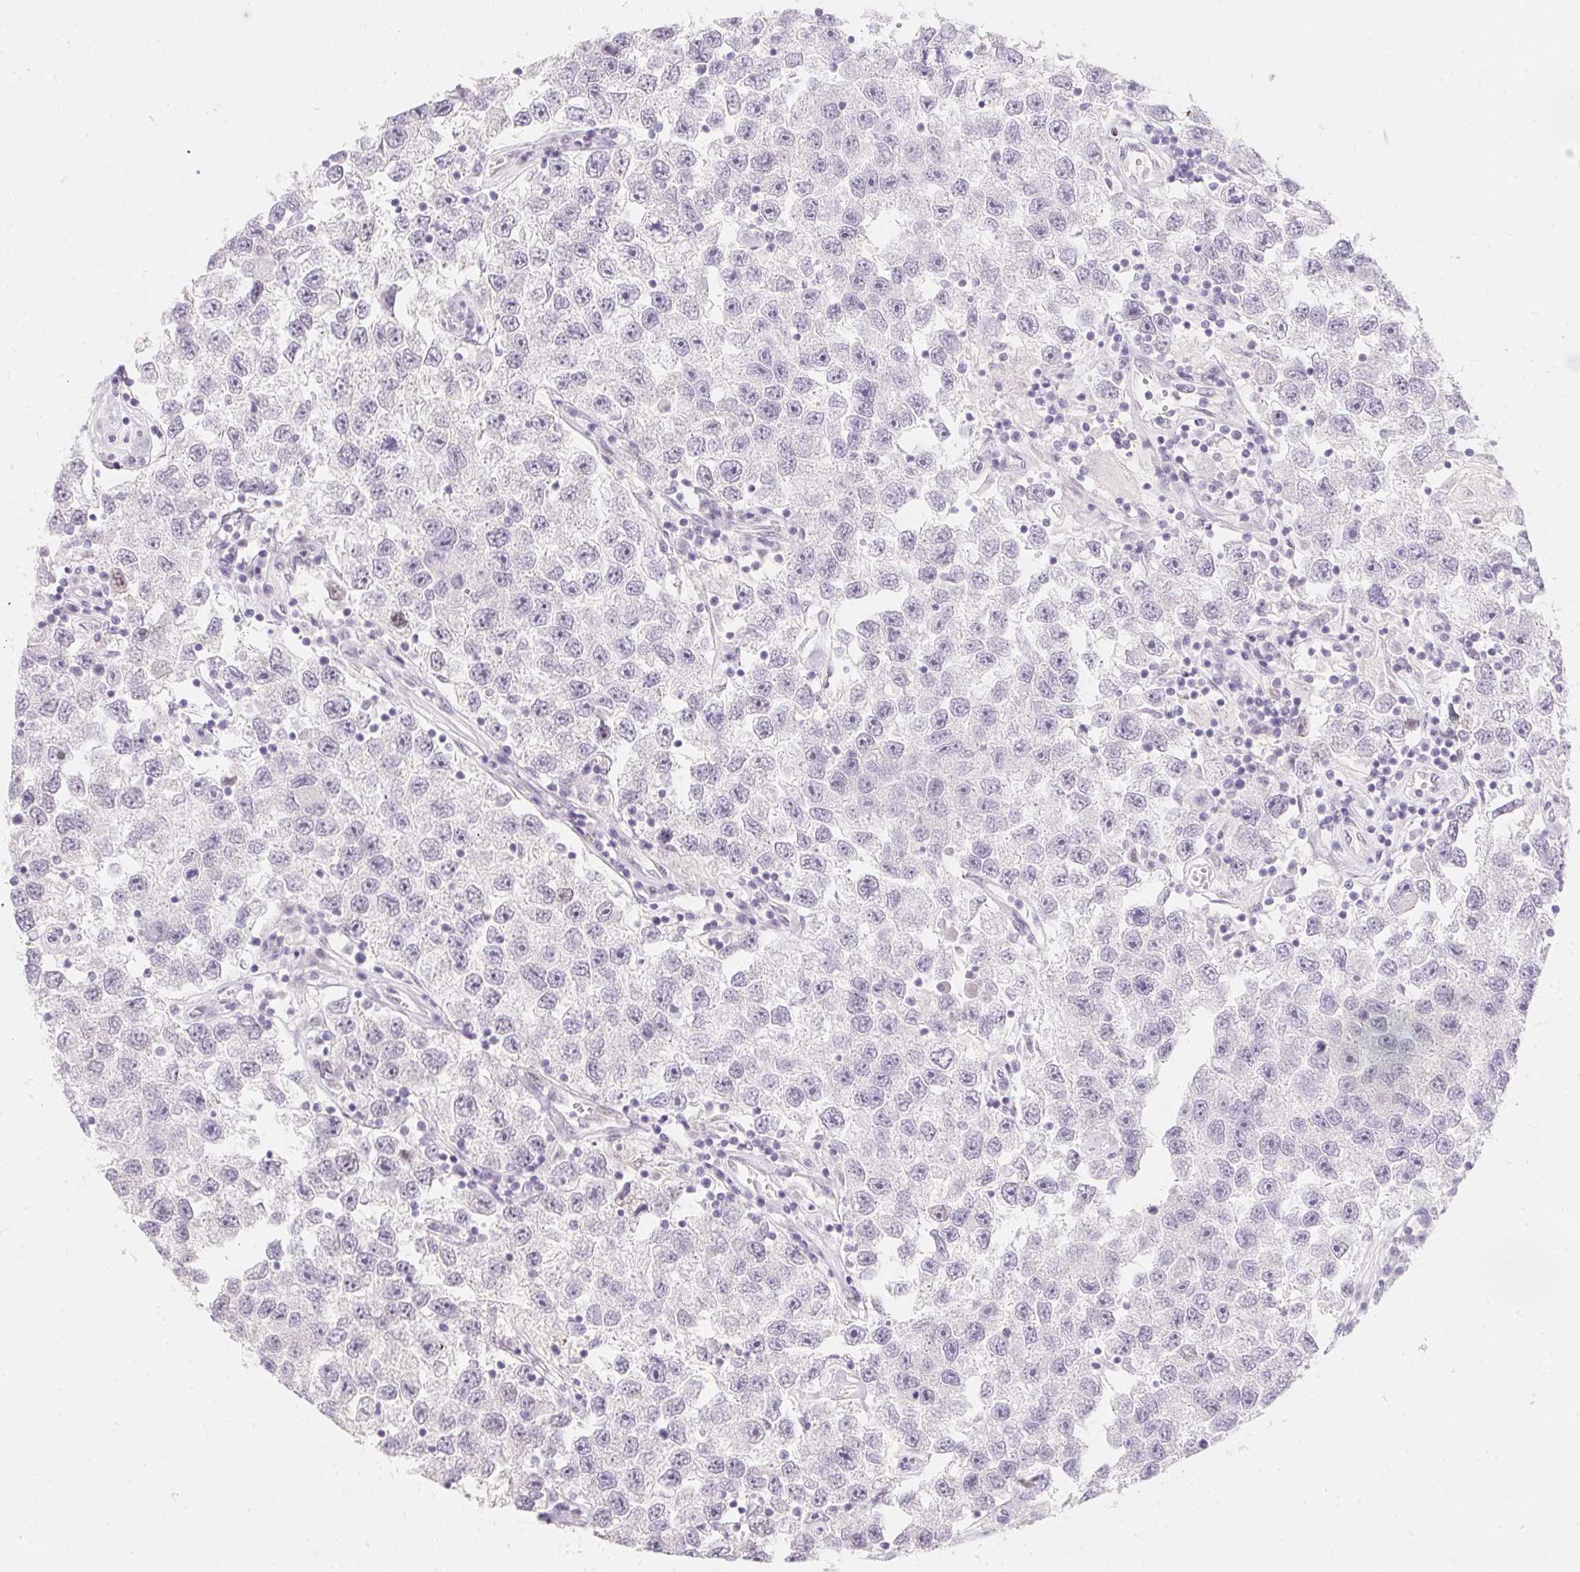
{"staining": {"intensity": "negative", "quantity": "none", "location": "none"}, "tissue": "testis cancer", "cell_type": "Tumor cells", "image_type": "cancer", "snomed": [{"axis": "morphology", "description": "Seminoma, NOS"}, {"axis": "topography", "description": "Testis"}], "caption": "There is no significant expression in tumor cells of seminoma (testis). (DAB IHC with hematoxylin counter stain).", "gene": "MORC1", "patient": {"sex": "male", "age": 26}}